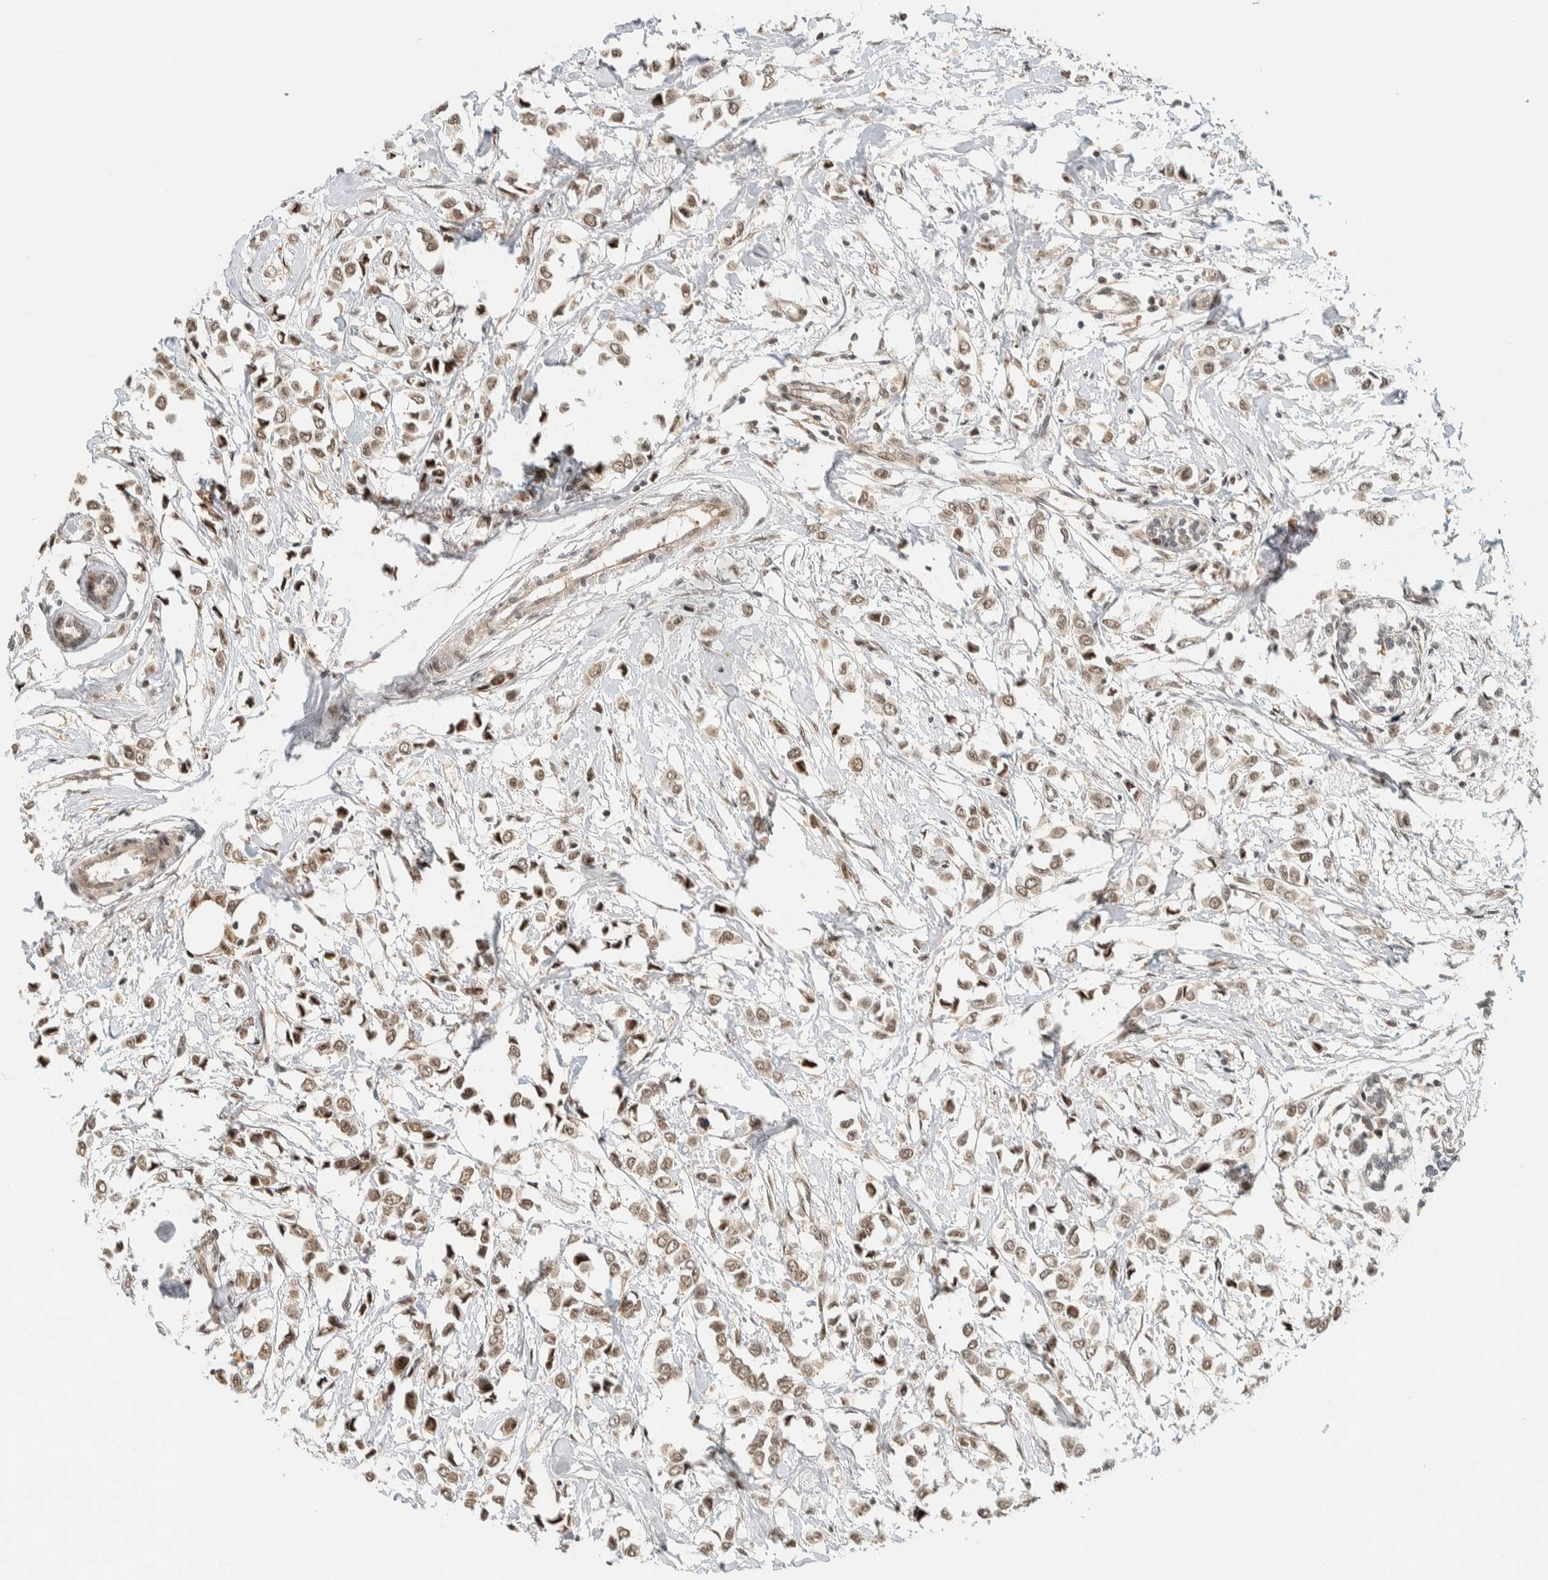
{"staining": {"intensity": "moderate", "quantity": ">75%", "location": "nuclear"}, "tissue": "breast cancer", "cell_type": "Tumor cells", "image_type": "cancer", "snomed": [{"axis": "morphology", "description": "Lobular carcinoma"}, {"axis": "topography", "description": "Breast"}], "caption": "An IHC micrograph of neoplastic tissue is shown. Protein staining in brown shows moderate nuclear positivity in lobular carcinoma (breast) within tumor cells.", "gene": "SIK1", "patient": {"sex": "female", "age": 51}}